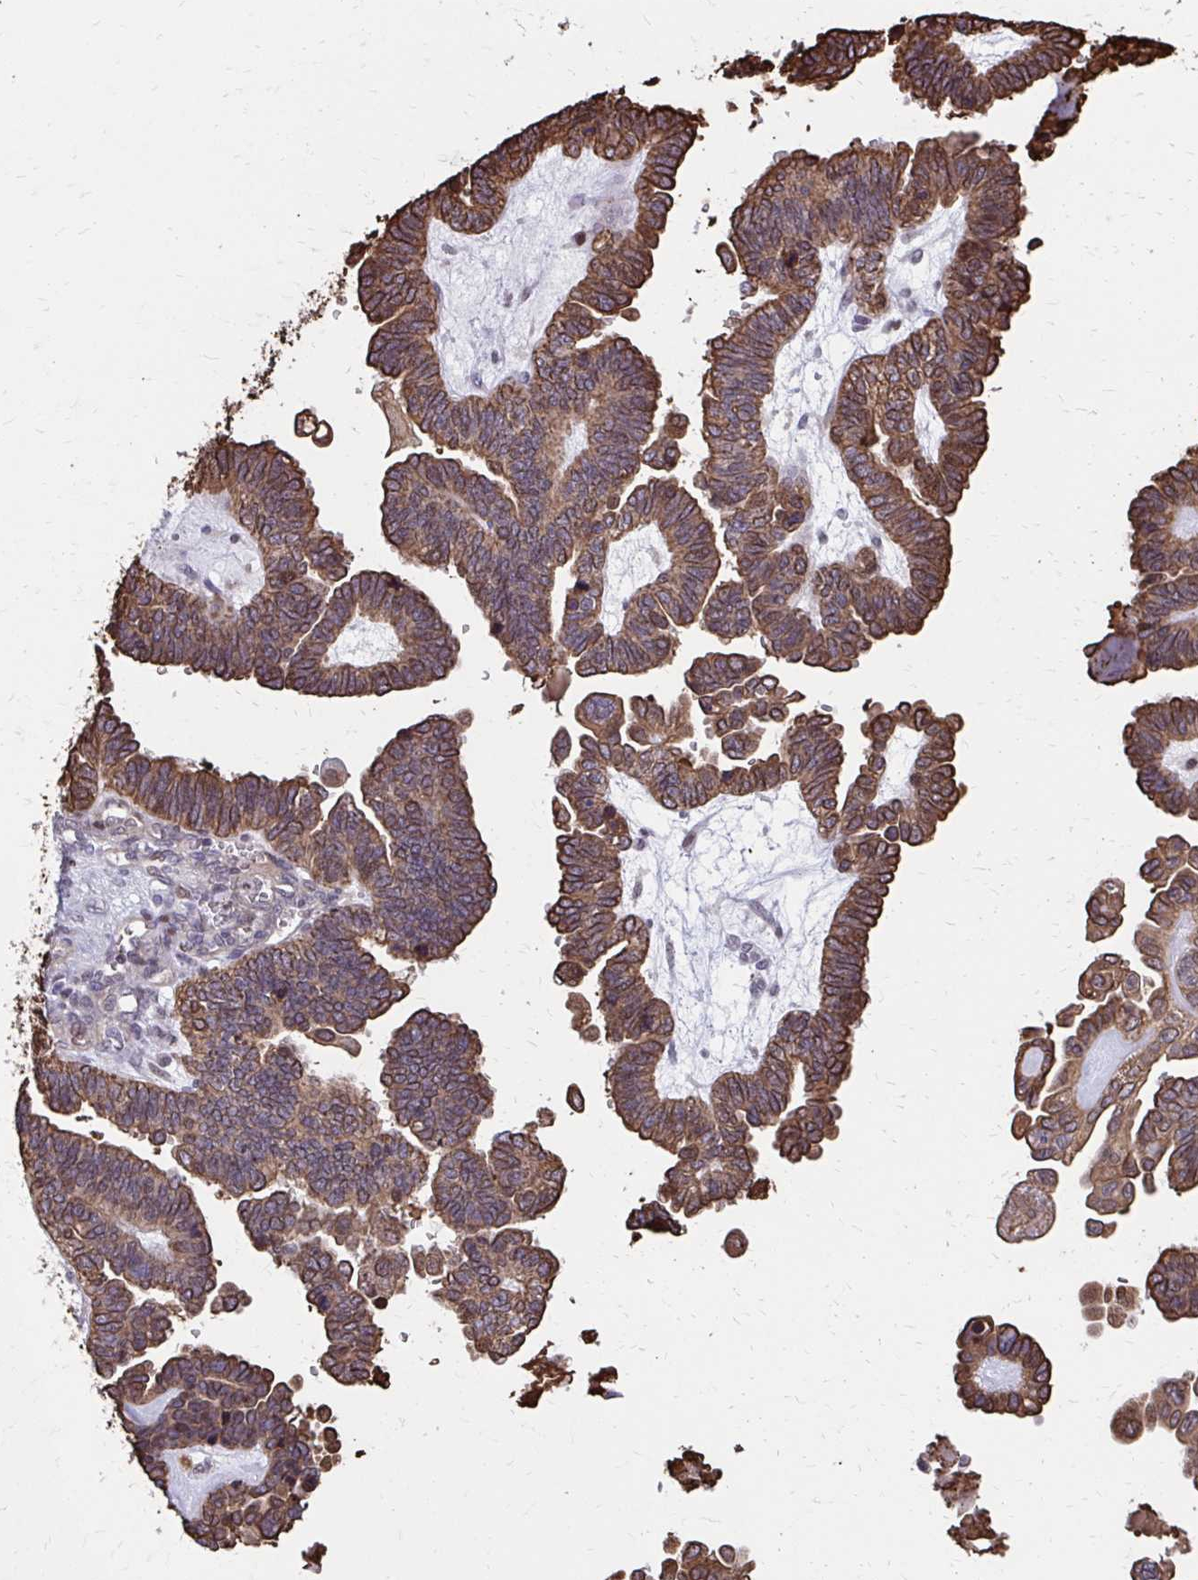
{"staining": {"intensity": "strong", "quantity": ">75%", "location": "cytoplasmic/membranous"}, "tissue": "ovarian cancer", "cell_type": "Tumor cells", "image_type": "cancer", "snomed": [{"axis": "morphology", "description": "Cystadenocarcinoma, serous, NOS"}, {"axis": "topography", "description": "Ovary"}], "caption": "Ovarian cancer (serous cystadenocarcinoma) stained for a protein (brown) shows strong cytoplasmic/membranous positive positivity in approximately >75% of tumor cells.", "gene": "ANKRD30B", "patient": {"sex": "female", "age": 51}}